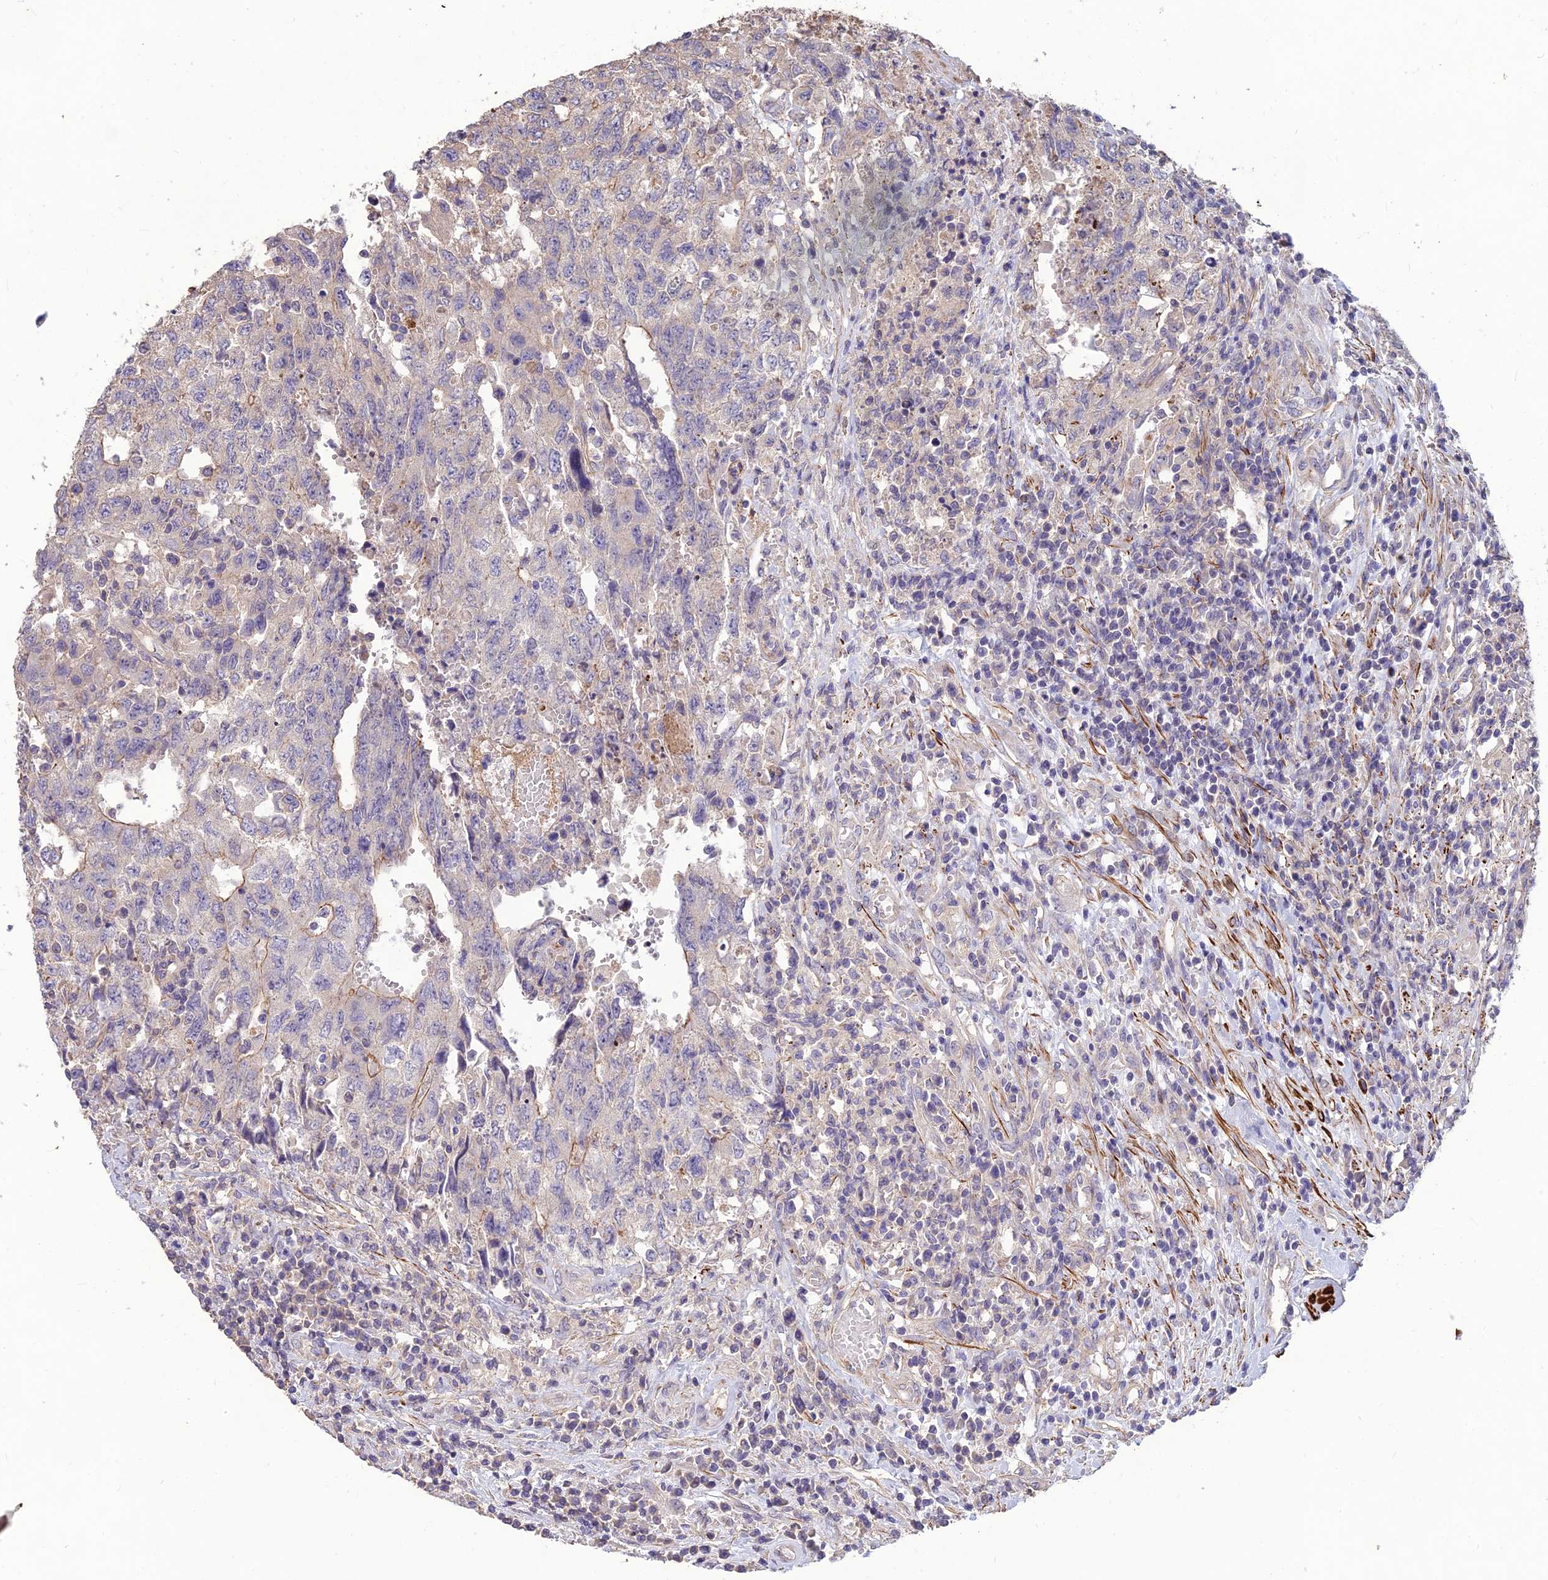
{"staining": {"intensity": "weak", "quantity": "<25%", "location": "cytoplasmic/membranous"}, "tissue": "testis cancer", "cell_type": "Tumor cells", "image_type": "cancer", "snomed": [{"axis": "morphology", "description": "Carcinoma, Embryonal, NOS"}, {"axis": "topography", "description": "Testis"}], "caption": "IHC of human testis embryonal carcinoma displays no expression in tumor cells. (DAB (3,3'-diaminobenzidine) immunohistochemistry (IHC) with hematoxylin counter stain).", "gene": "CLUH", "patient": {"sex": "male", "age": 34}}